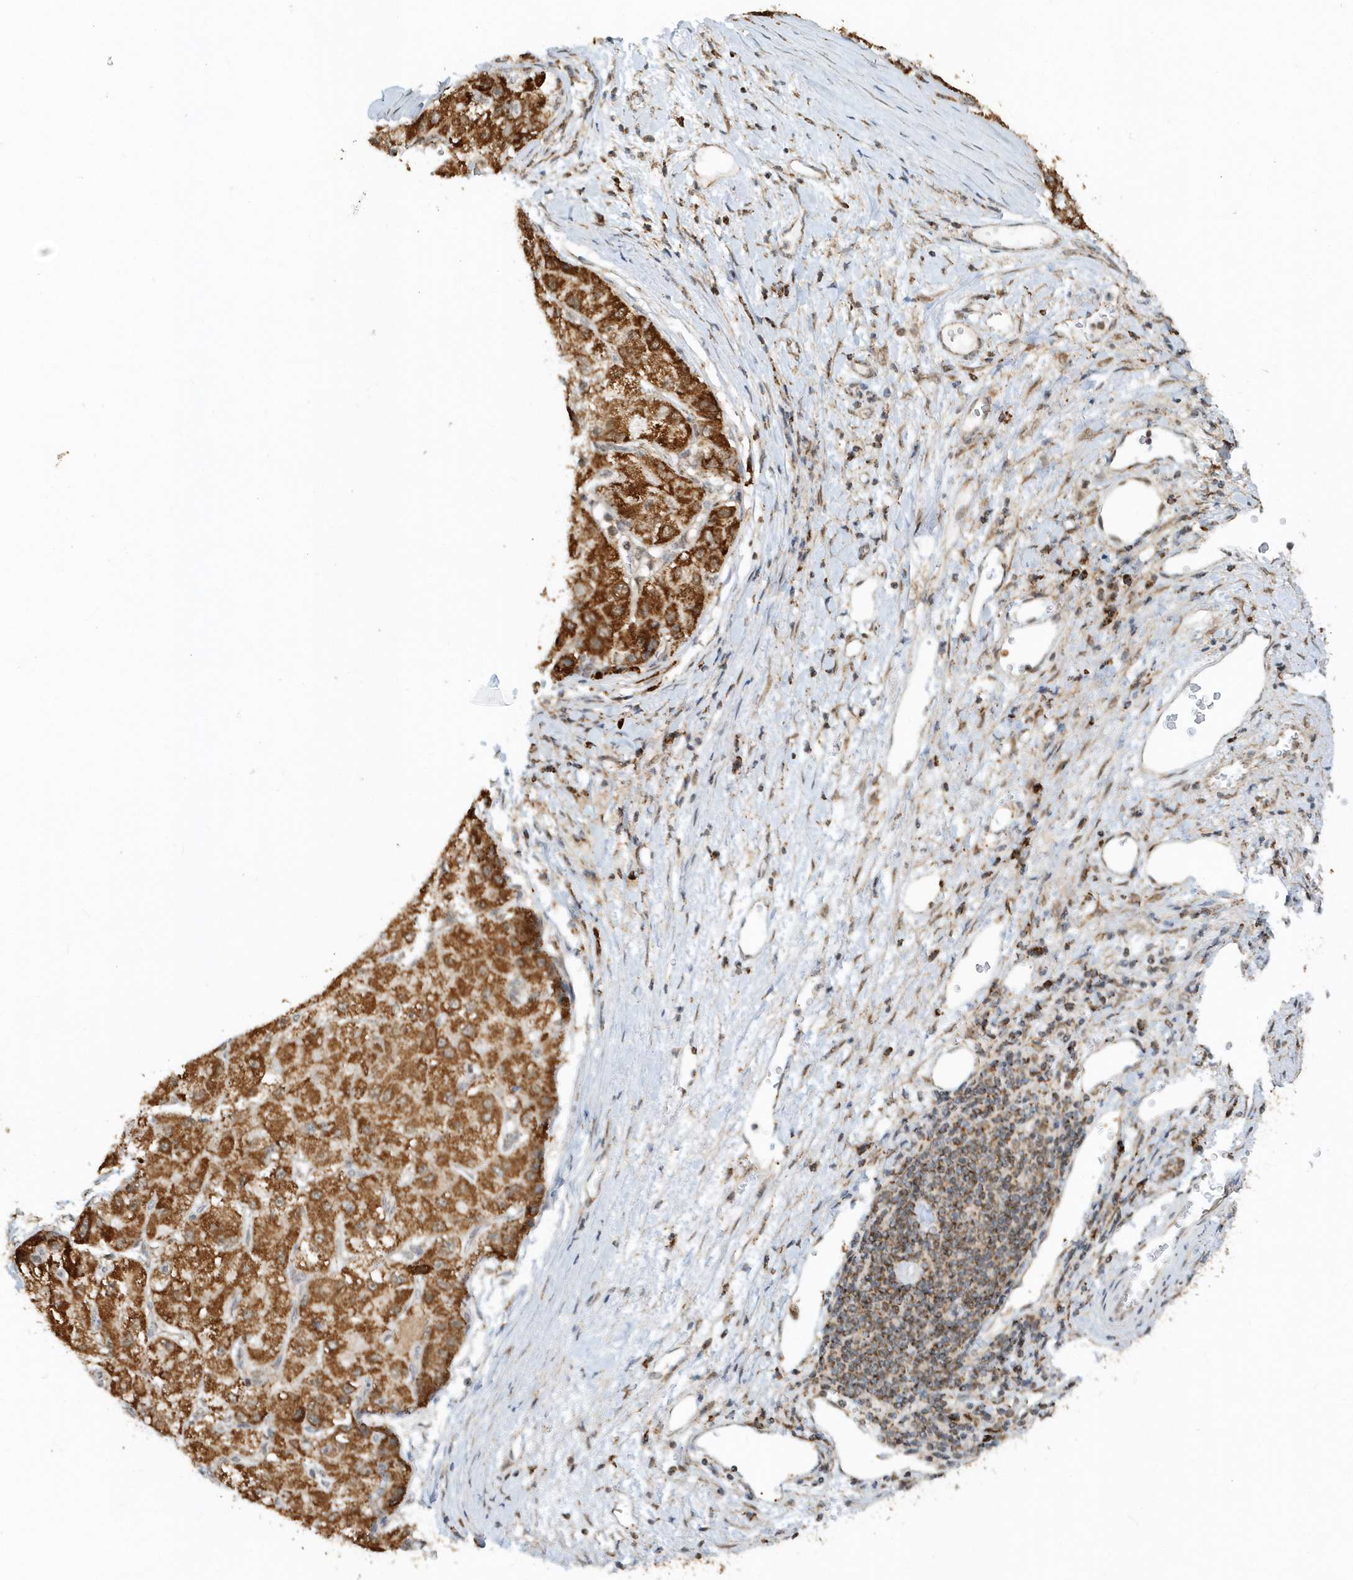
{"staining": {"intensity": "strong", "quantity": ">75%", "location": "cytoplasmic/membranous"}, "tissue": "liver cancer", "cell_type": "Tumor cells", "image_type": "cancer", "snomed": [{"axis": "morphology", "description": "Carcinoma, Hepatocellular, NOS"}, {"axis": "topography", "description": "Liver"}], "caption": "Liver hepatocellular carcinoma stained for a protein demonstrates strong cytoplasmic/membranous positivity in tumor cells.", "gene": "PSMD6", "patient": {"sex": "male", "age": 80}}